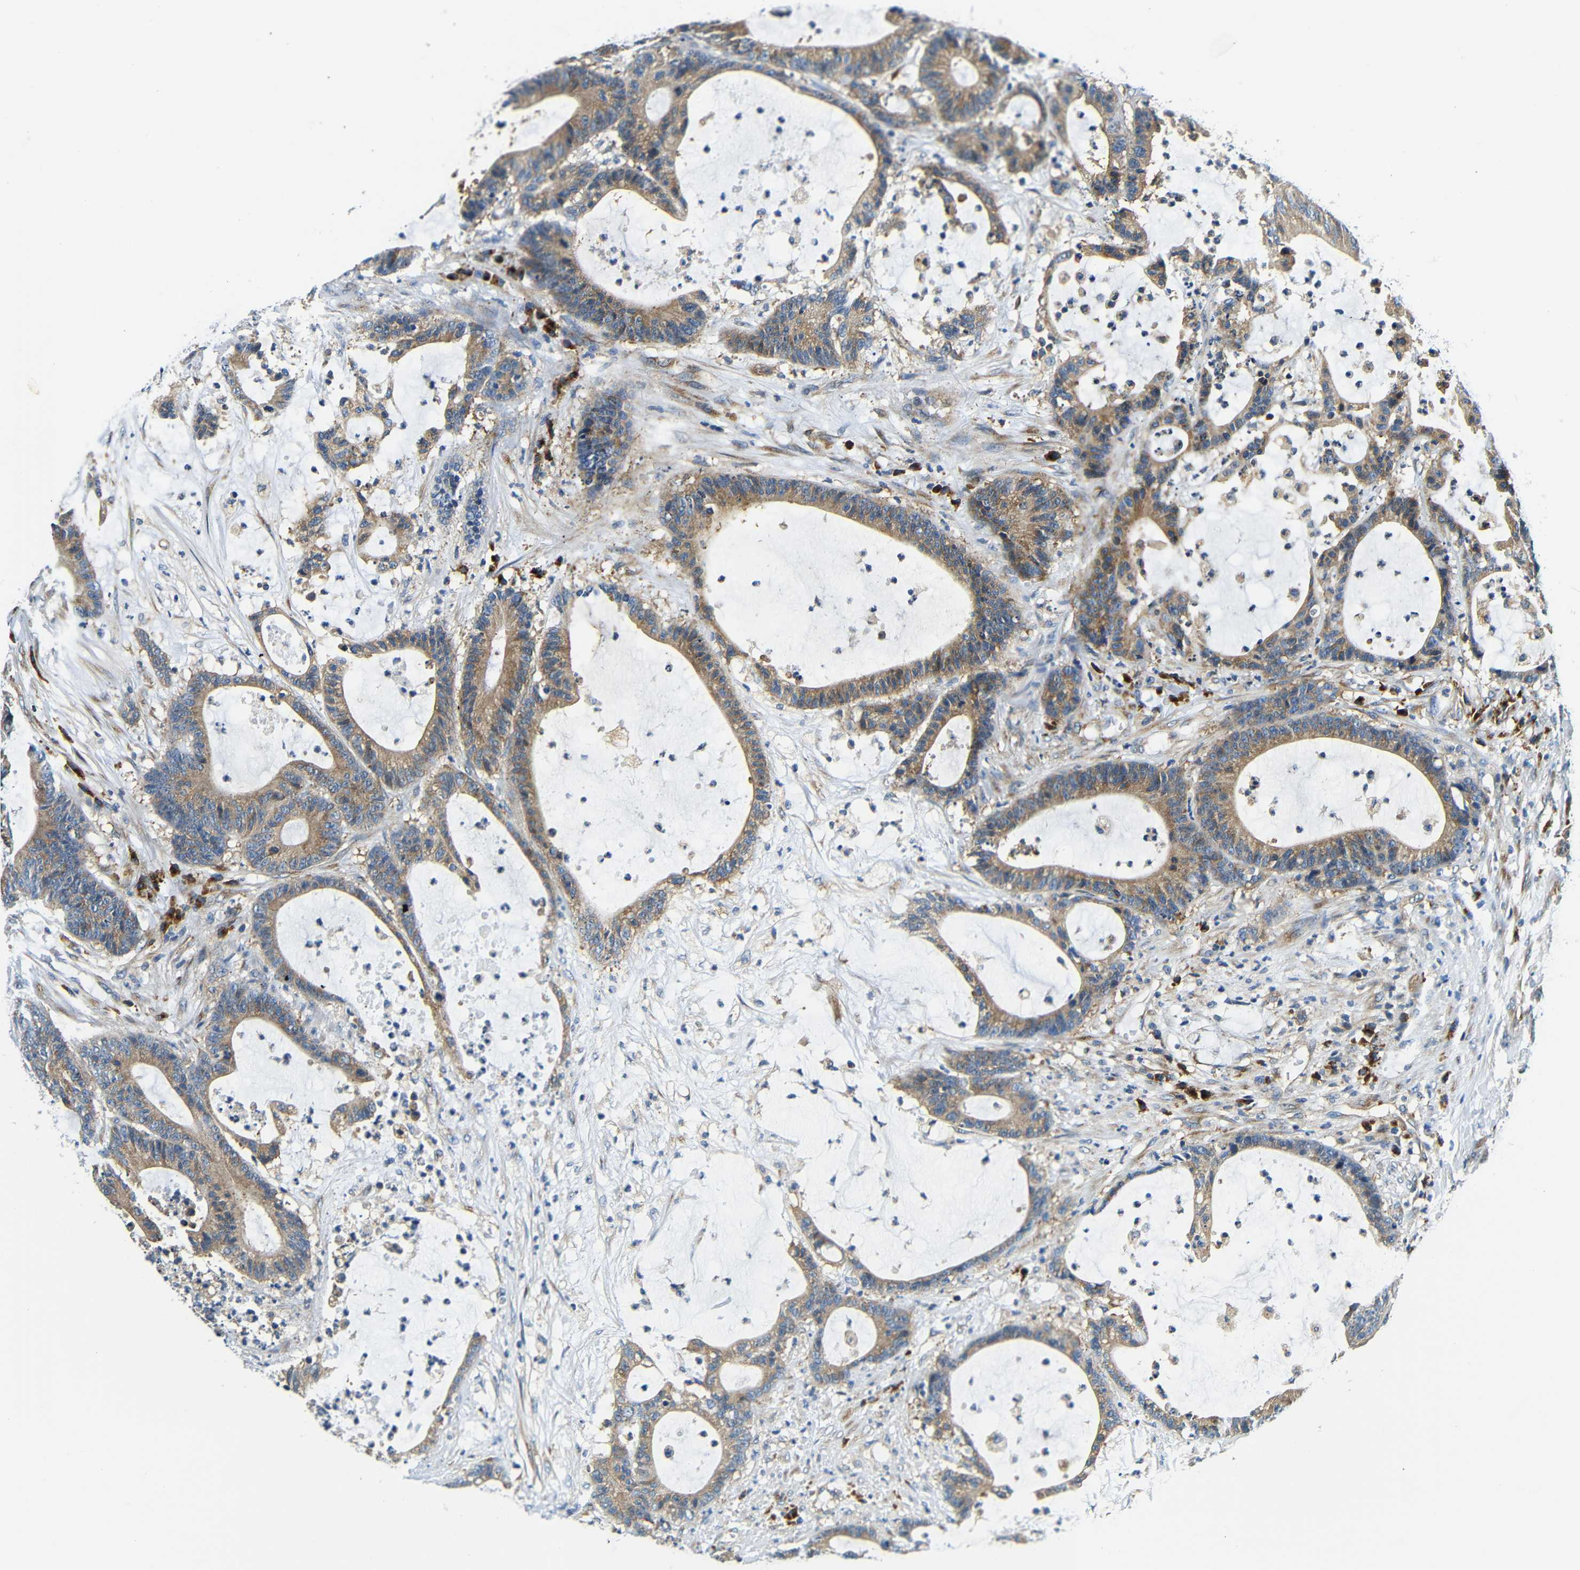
{"staining": {"intensity": "moderate", "quantity": ">75%", "location": "cytoplasmic/membranous"}, "tissue": "colorectal cancer", "cell_type": "Tumor cells", "image_type": "cancer", "snomed": [{"axis": "morphology", "description": "Adenocarcinoma, NOS"}, {"axis": "topography", "description": "Colon"}], "caption": "Tumor cells exhibit medium levels of moderate cytoplasmic/membranous expression in approximately >75% of cells in colorectal adenocarcinoma.", "gene": "USO1", "patient": {"sex": "female", "age": 84}}